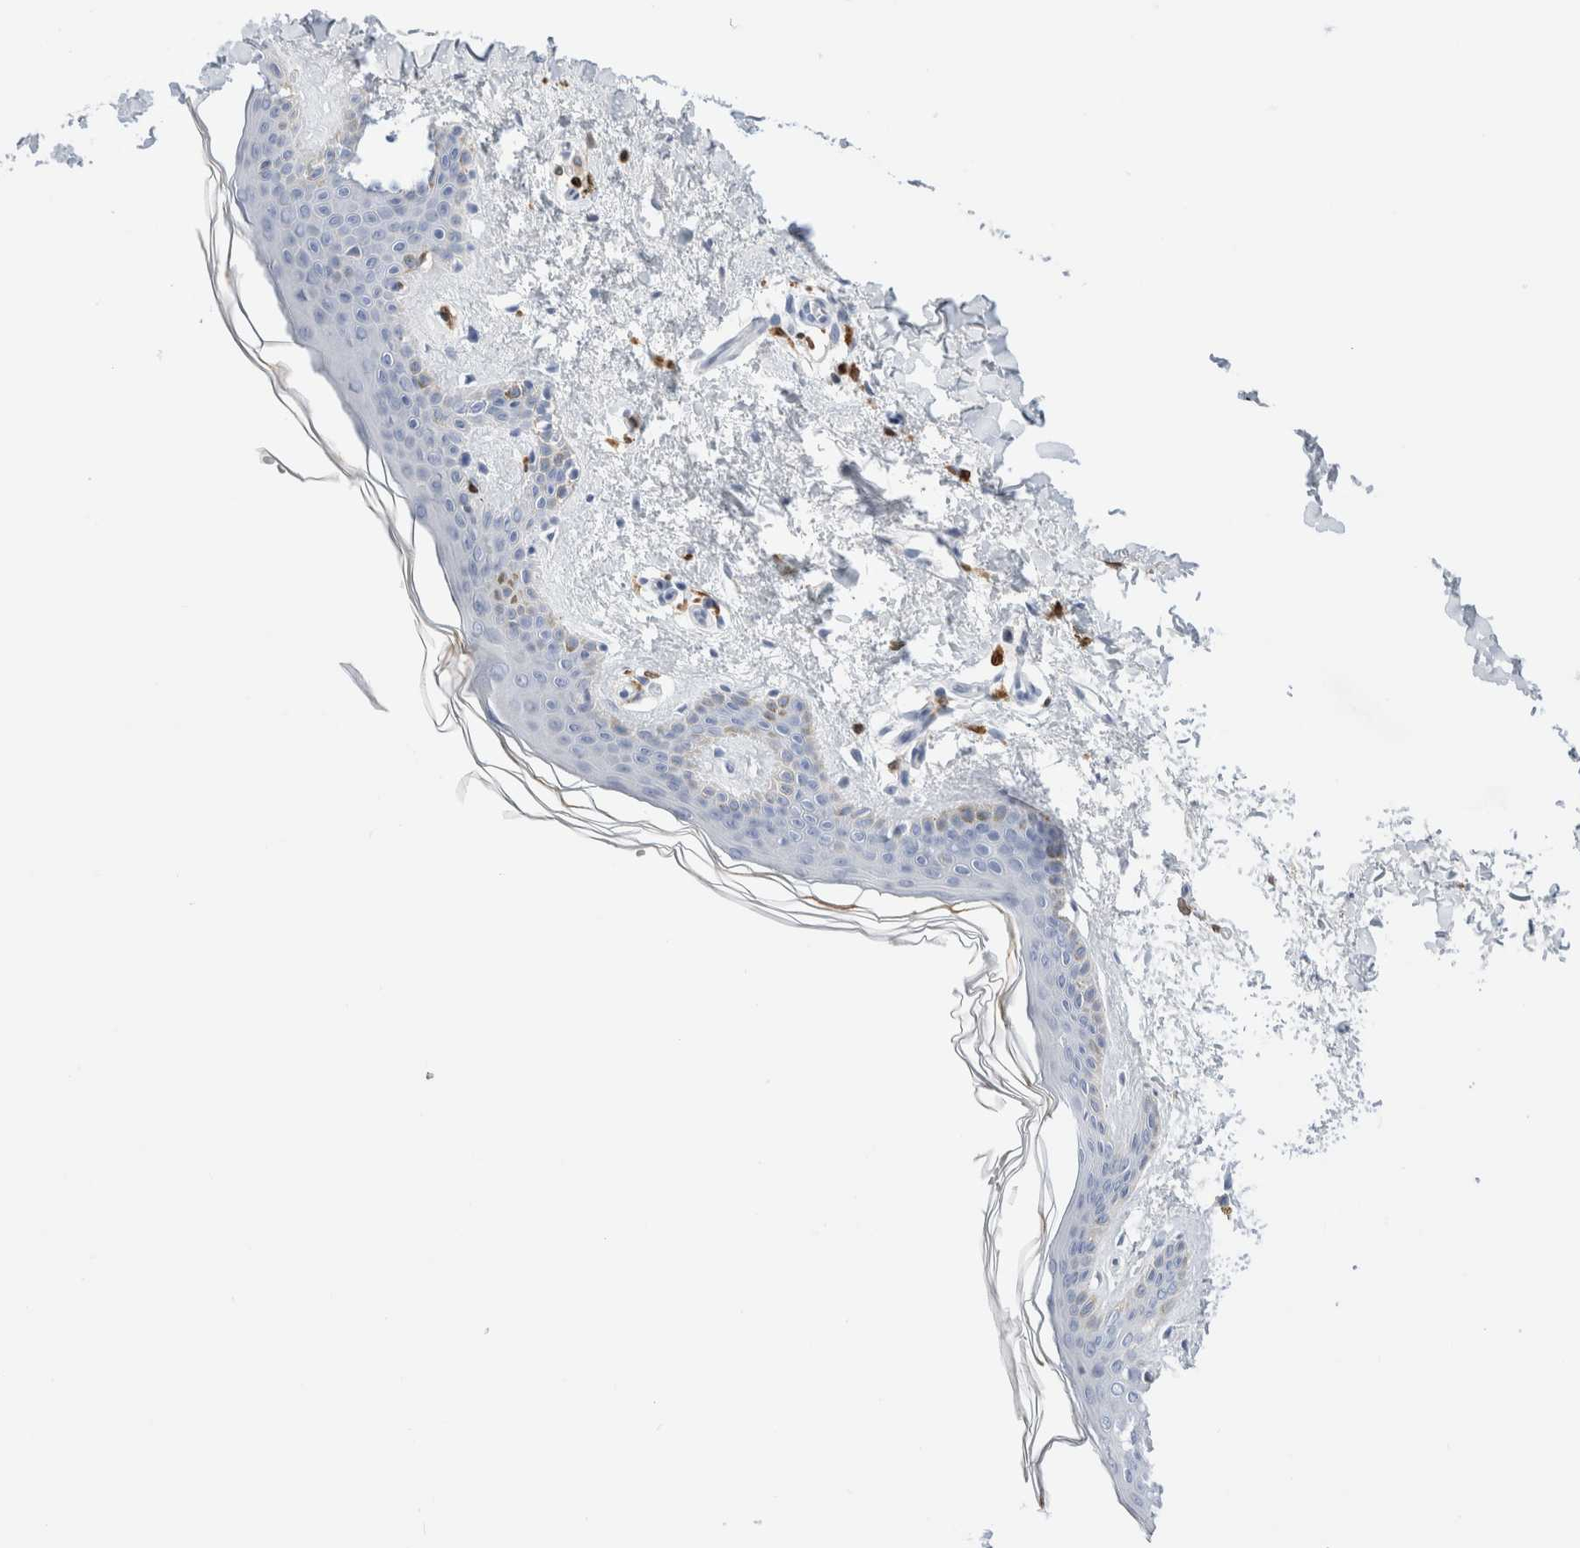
{"staining": {"intensity": "negative", "quantity": "none", "location": "none"}, "tissue": "skin", "cell_type": "Fibroblasts", "image_type": "normal", "snomed": [{"axis": "morphology", "description": "Normal tissue, NOS"}, {"axis": "topography", "description": "Skin"}], "caption": "Immunohistochemistry (IHC) histopathology image of unremarkable skin: human skin stained with DAB shows no significant protein positivity in fibroblasts.", "gene": "ALOX5AP", "patient": {"sex": "female", "age": 46}}